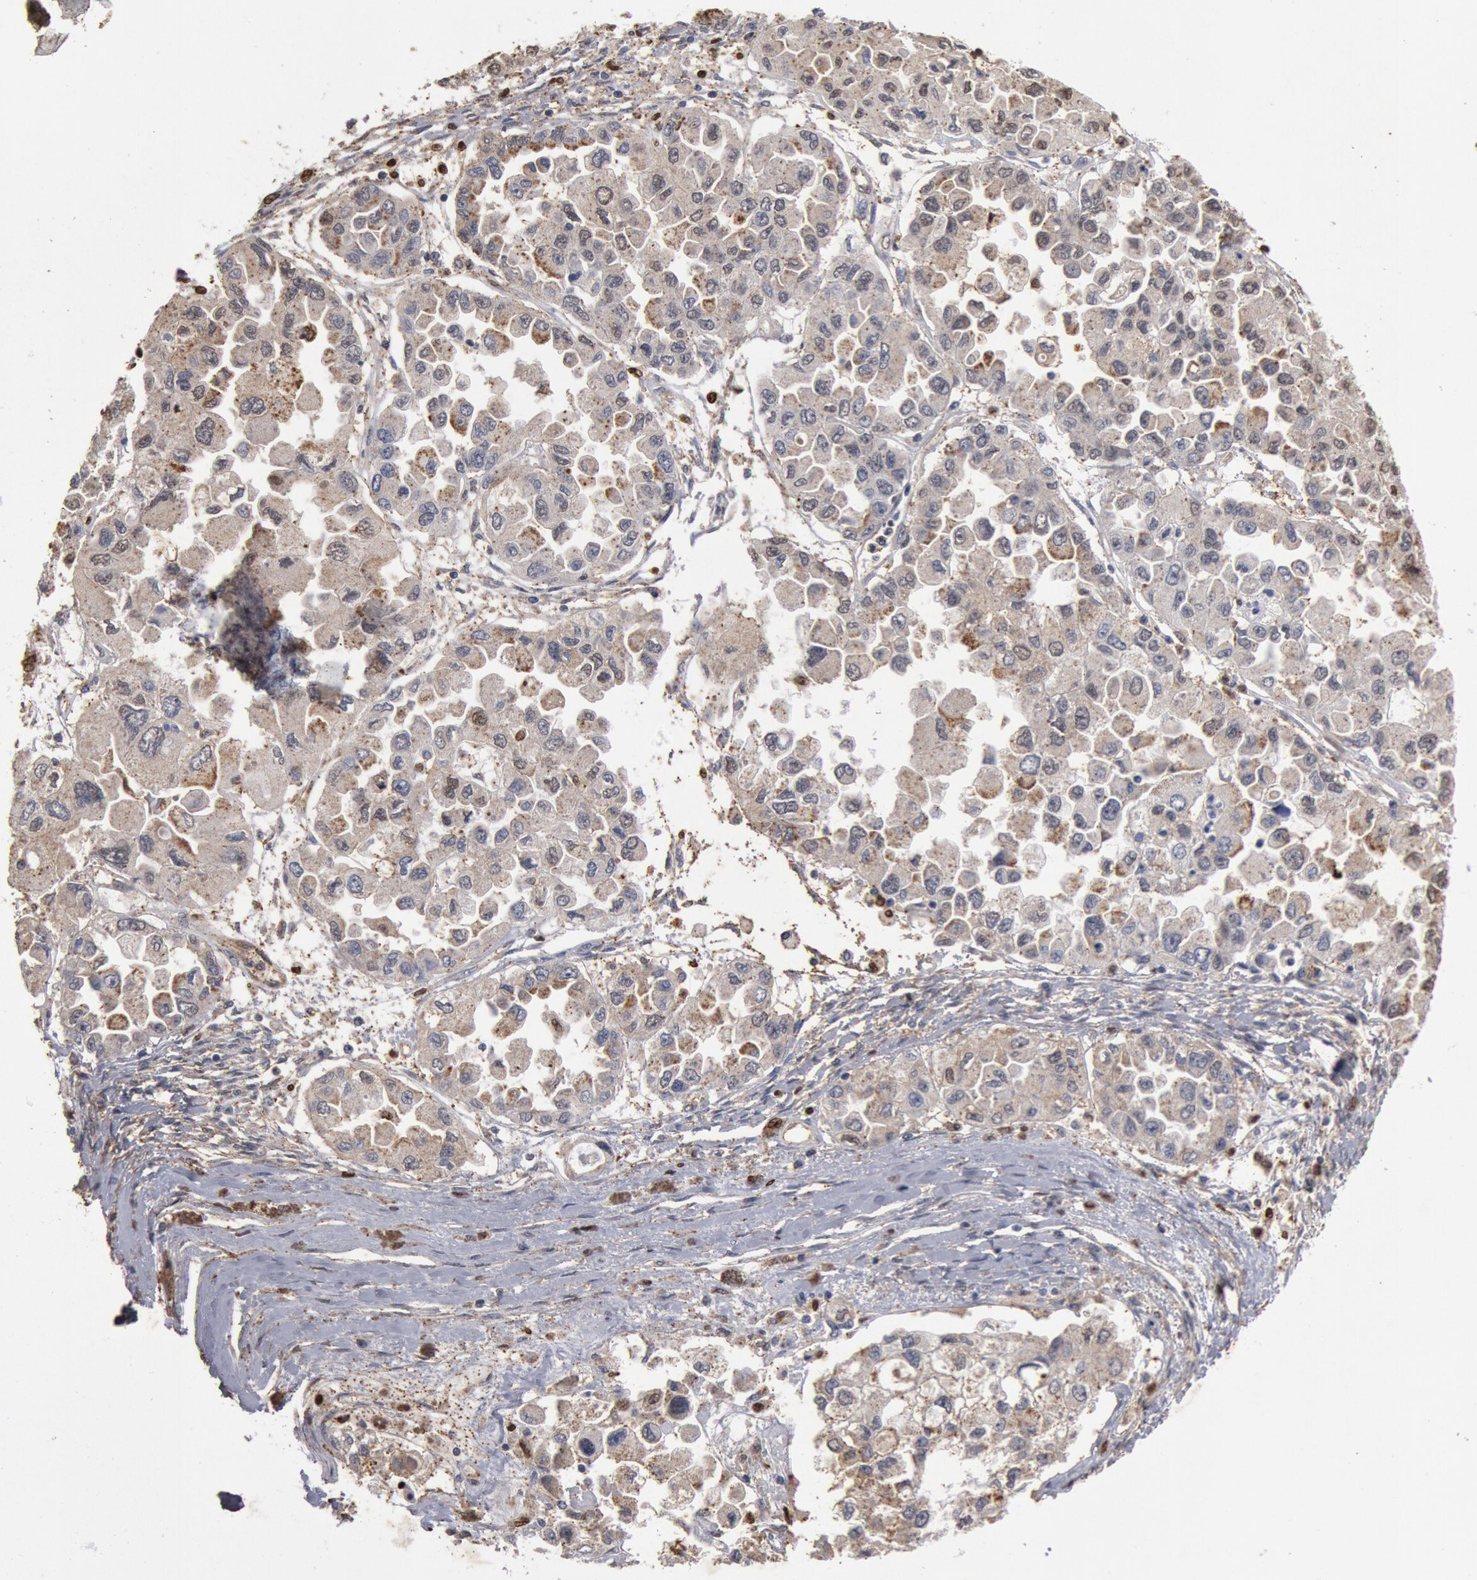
{"staining": {"intensity": "moderate", "quantity": ">75%", "location": "cytoplasmic/membranous"}, "tissue": "ovarian cancer", "cell_type": "Tumor cells", "image_type": "cancer", "snomed": [{"axis": "morphology", "description": "Cystadenocarcinoma, serous, NOS"}, {"axis": "topography", "description": "Ovary"}], "caption": "A brown stain highlights moderate cytoplasmic/membranous positivity of a protein in ovarian serous cystadenocarcinoma tumor cells.", "gene": "FOXA2", "patient": {"sex": "female", "age": 84}}